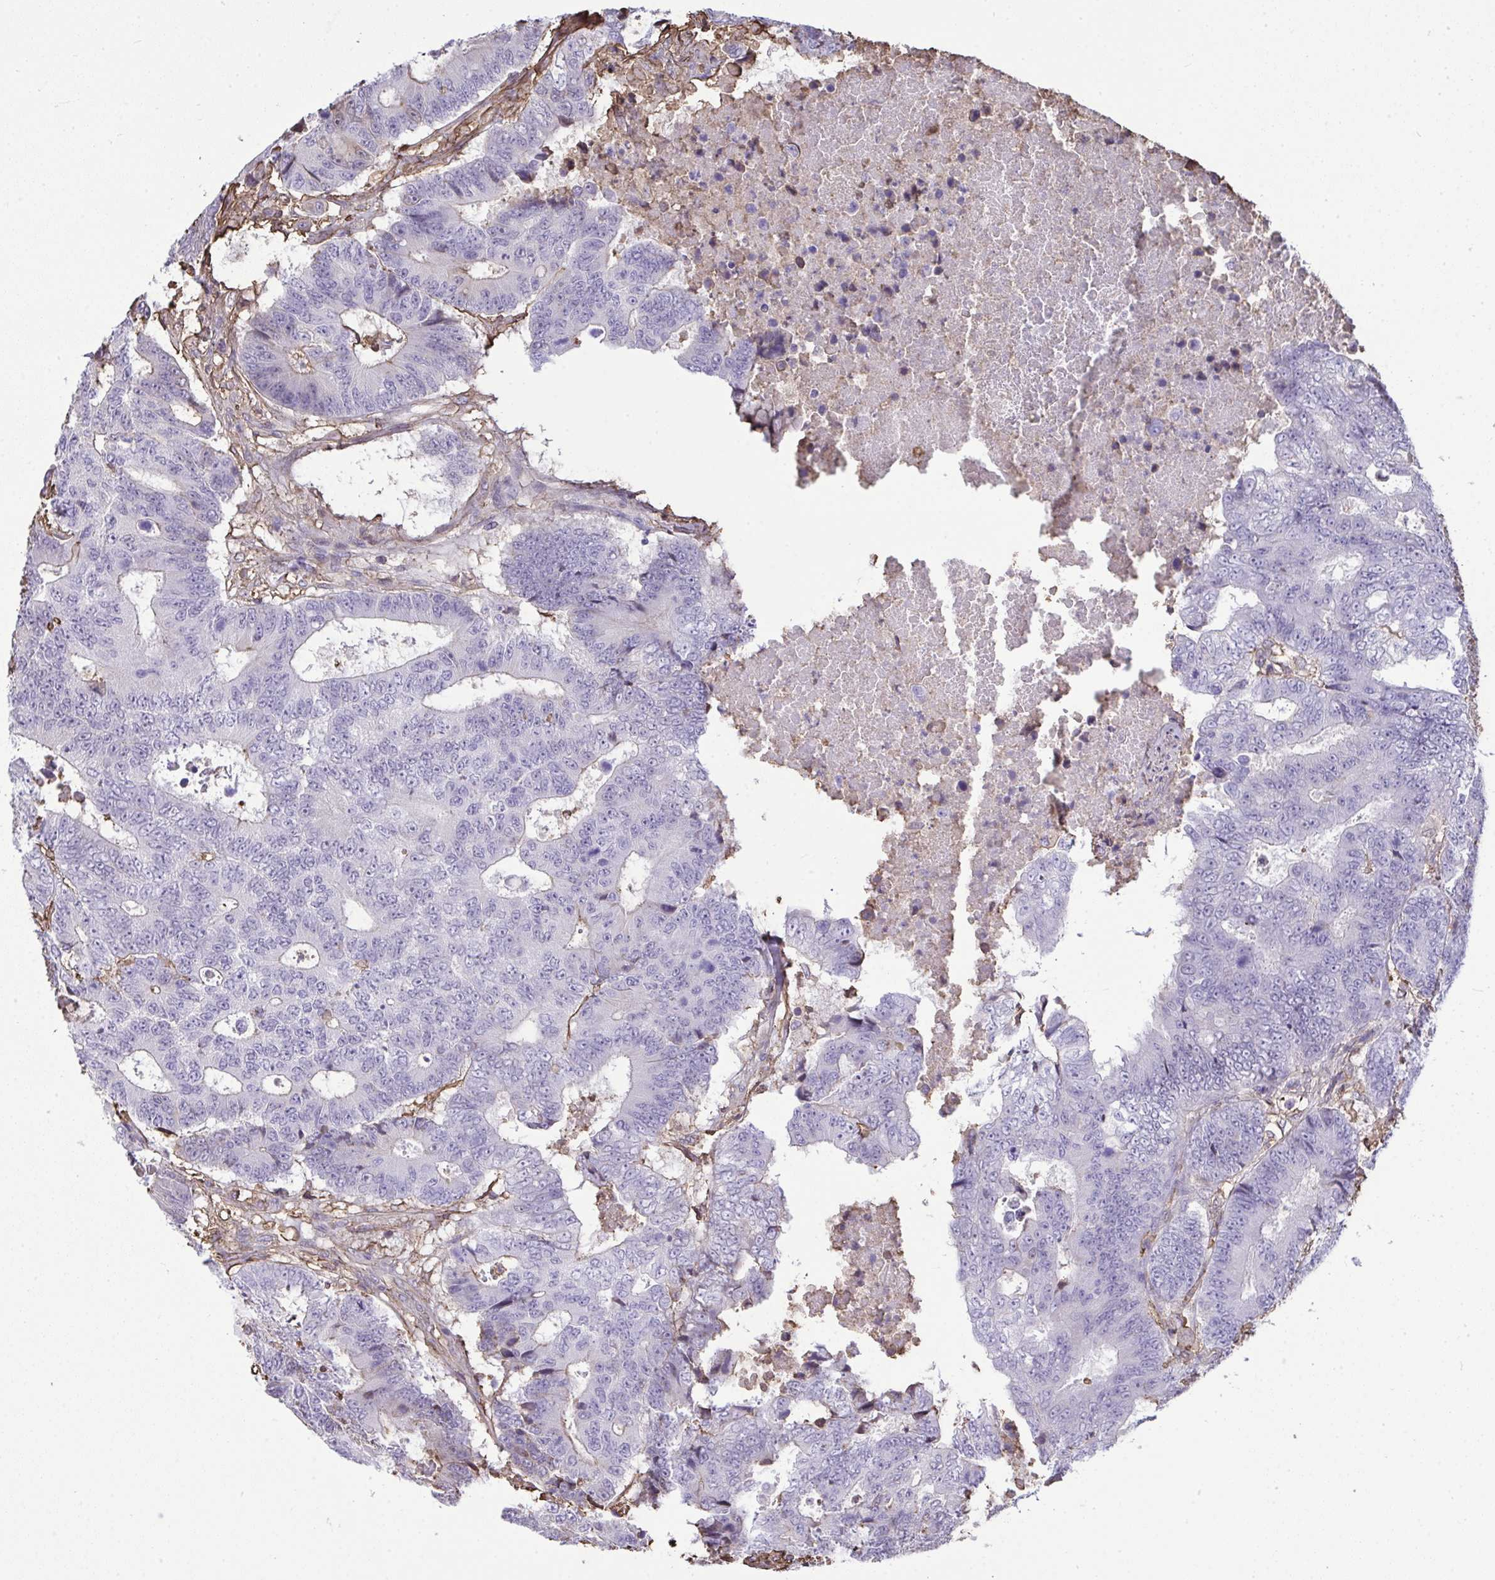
{"staining": {"intensity": "negative", "quantity": "none", "location": "none"}, "tissue": "colorectal cancer", "cell_type": "Tumor cells", "image_type": "cancer", "snomed": [{"axis": "morphology", "description": "Adenocarcinoma, NOS"}, {"axis": "topography", "description": "Colon"}], "caption": "Immunohistochemistry (IHC) micrograph of neoplastic tissue: adenocarcinoma (colorectal) stained with DAB (3,3'-diaminobenzidine) displays no significant protein staining in tumor cells.", "gene": "ANXA5", "patient": {"sex": "female", "age": 48}}